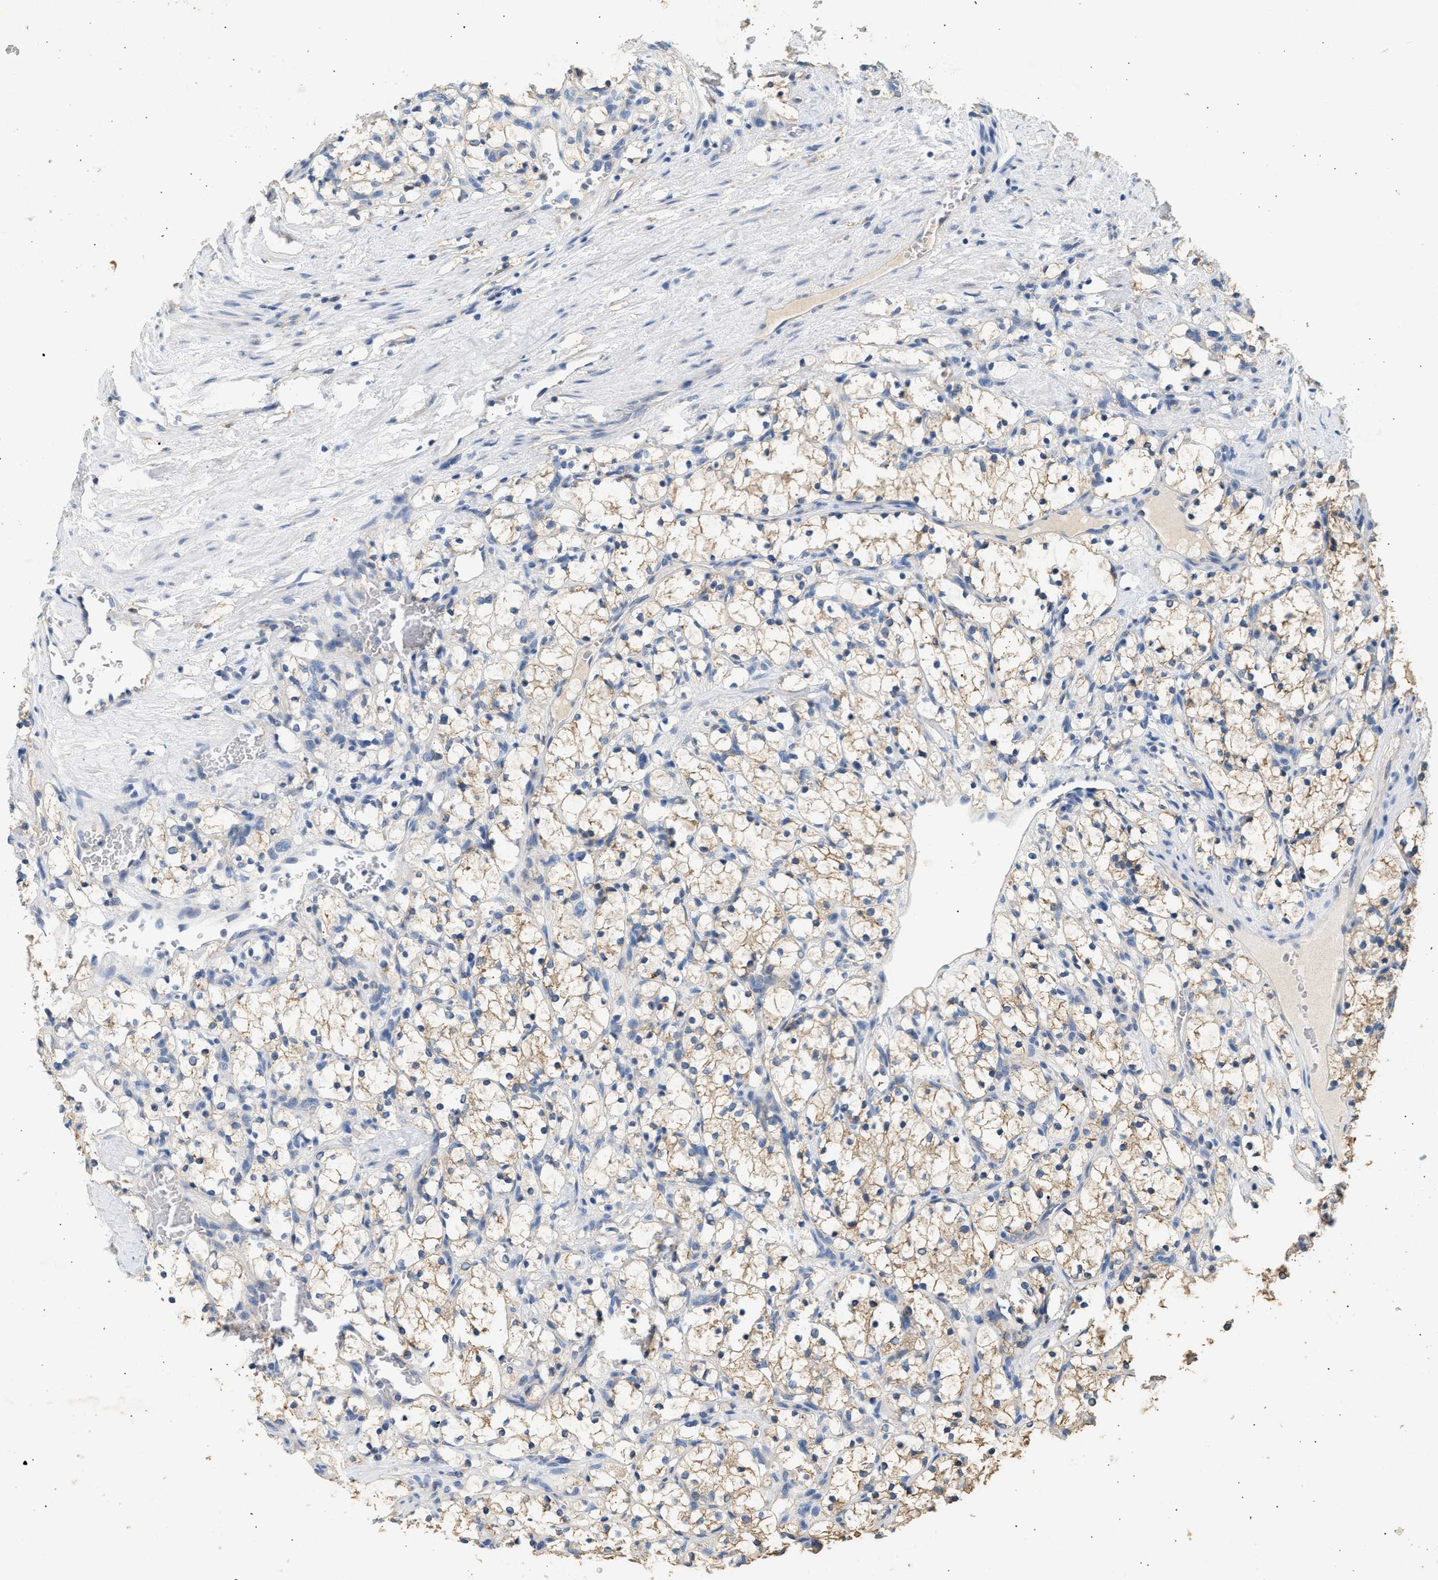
{"staining": {"intensity": "weak", "quantity": ">75%", "location": "cytoplasmic/membranous"}, "tissue": "renal cancer", "cell_type": "Tumor cells", "image_type": "cancer", "snomed": [{"axis": "morphology", "description": "Adenocarcinoma, NOS"}, {"axis": "topography", "description": "Kidney"}], "caption": "IHC image of neoplastic tissue: human adenocarcinoma (renal) stained using immunohistochemistry (IHC) demonstrates low levels of weak protein expression localized specifically in the cytoplasmic/membranous of tumor cells, appearing as a cytoplasmic/membranous brown color.", "gene": "WDR31", "patient": {"sex": "female", "age": 69}}